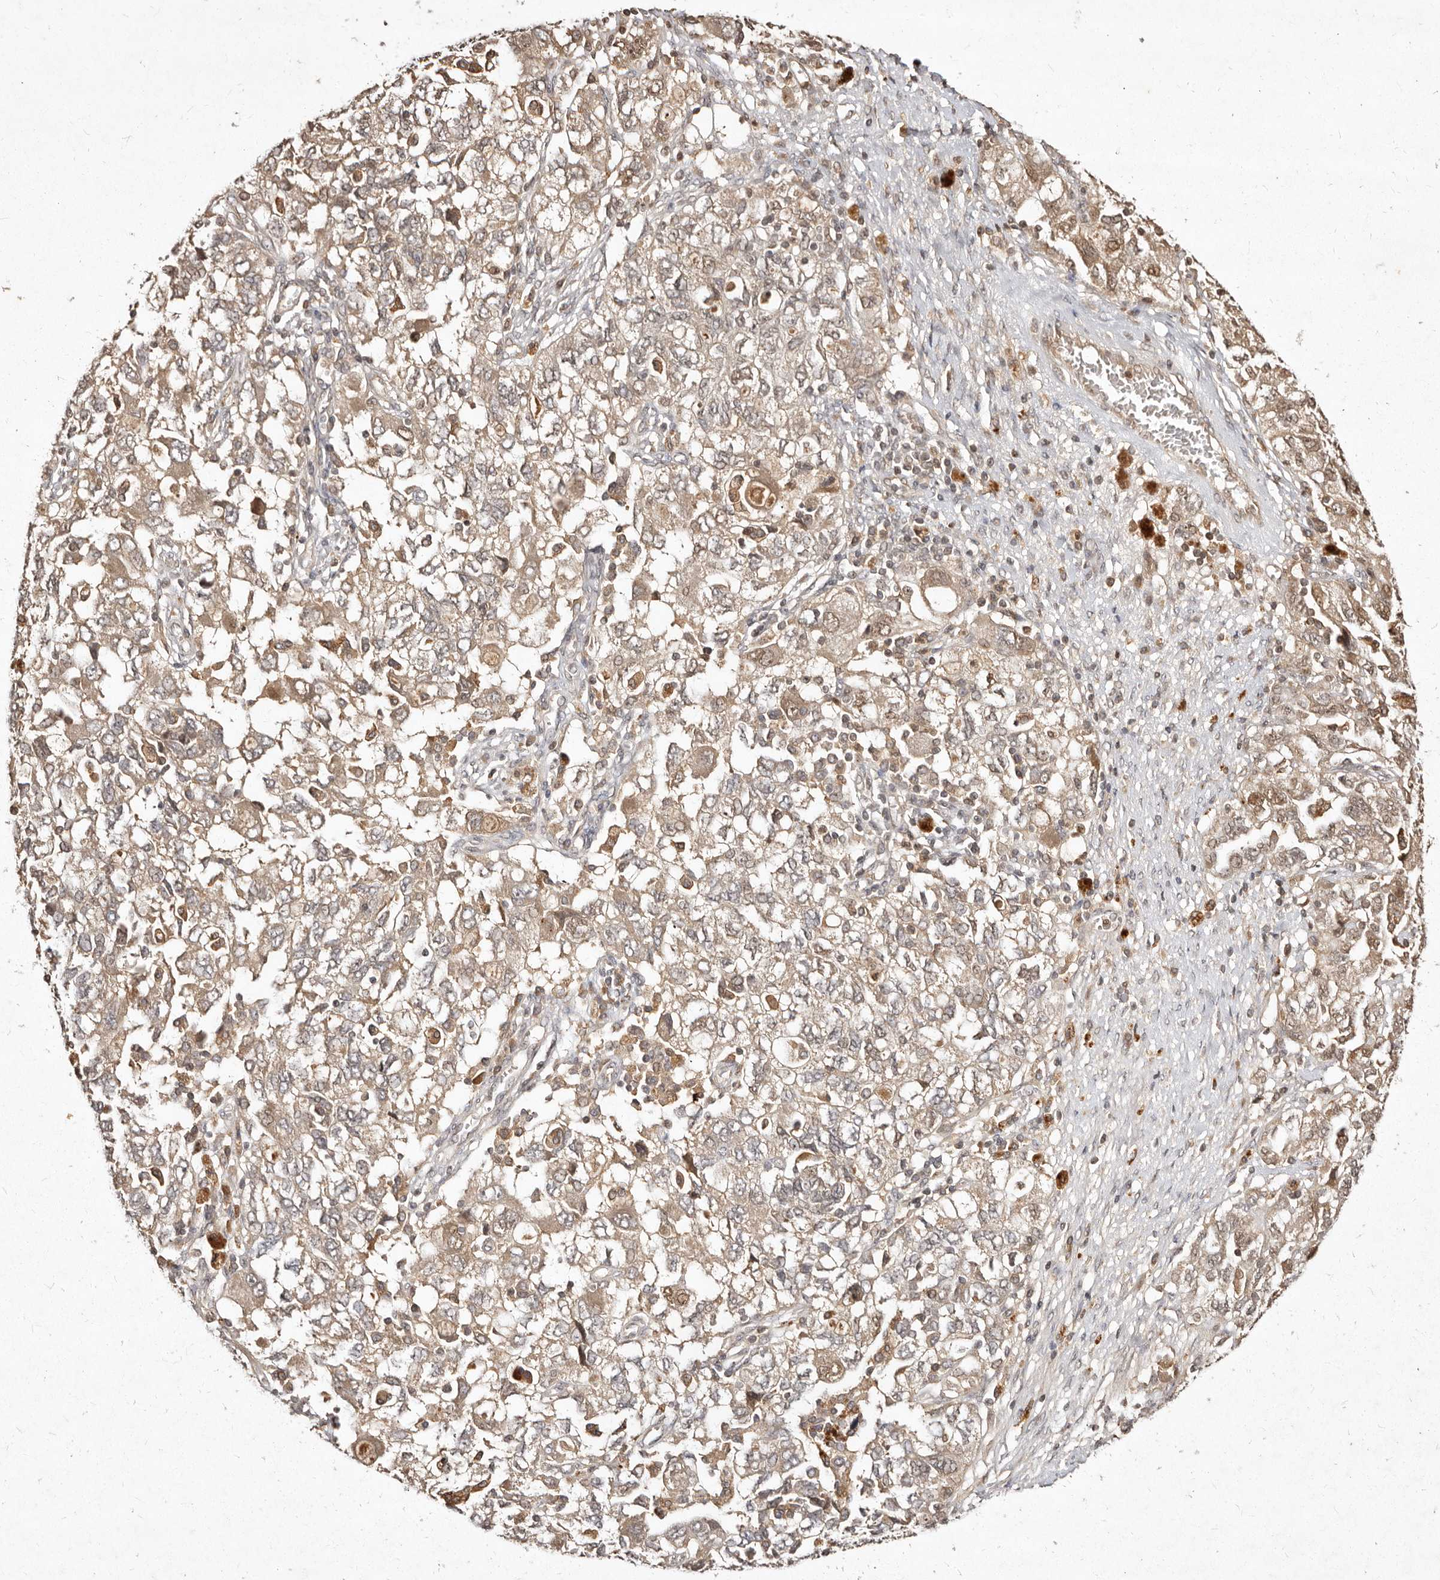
{"staining": {"intensity": "weak", "quantity": "25%-75%", "location": "cytoplasmic/membranous"}, "tissue": "ovarian cancer", "cell_type": "Tumor cells", "image_type": "cancer", "snomed": [{"axis": "morphology", "description": "Carcinoma, NOS"}, {"axis": "morphology", "description": "Cystadenocarcinoma, serous, NOS"}, {"axis": "topography", "description": "Ovary"}], "caption": "Immunohistochemical staining of human serous cystadenocarcinoma (ovarian) reveals weak cytoplasmic/membranous protein positivity in approximately 25%-75% of tumor cells. The staining is performed using DAB brown chromogen to label protein expression. The nuclei are counter-stained blue using hematoxylin.", "gene": "LCORL", "patient": {"sex": "female", "age": 69}}